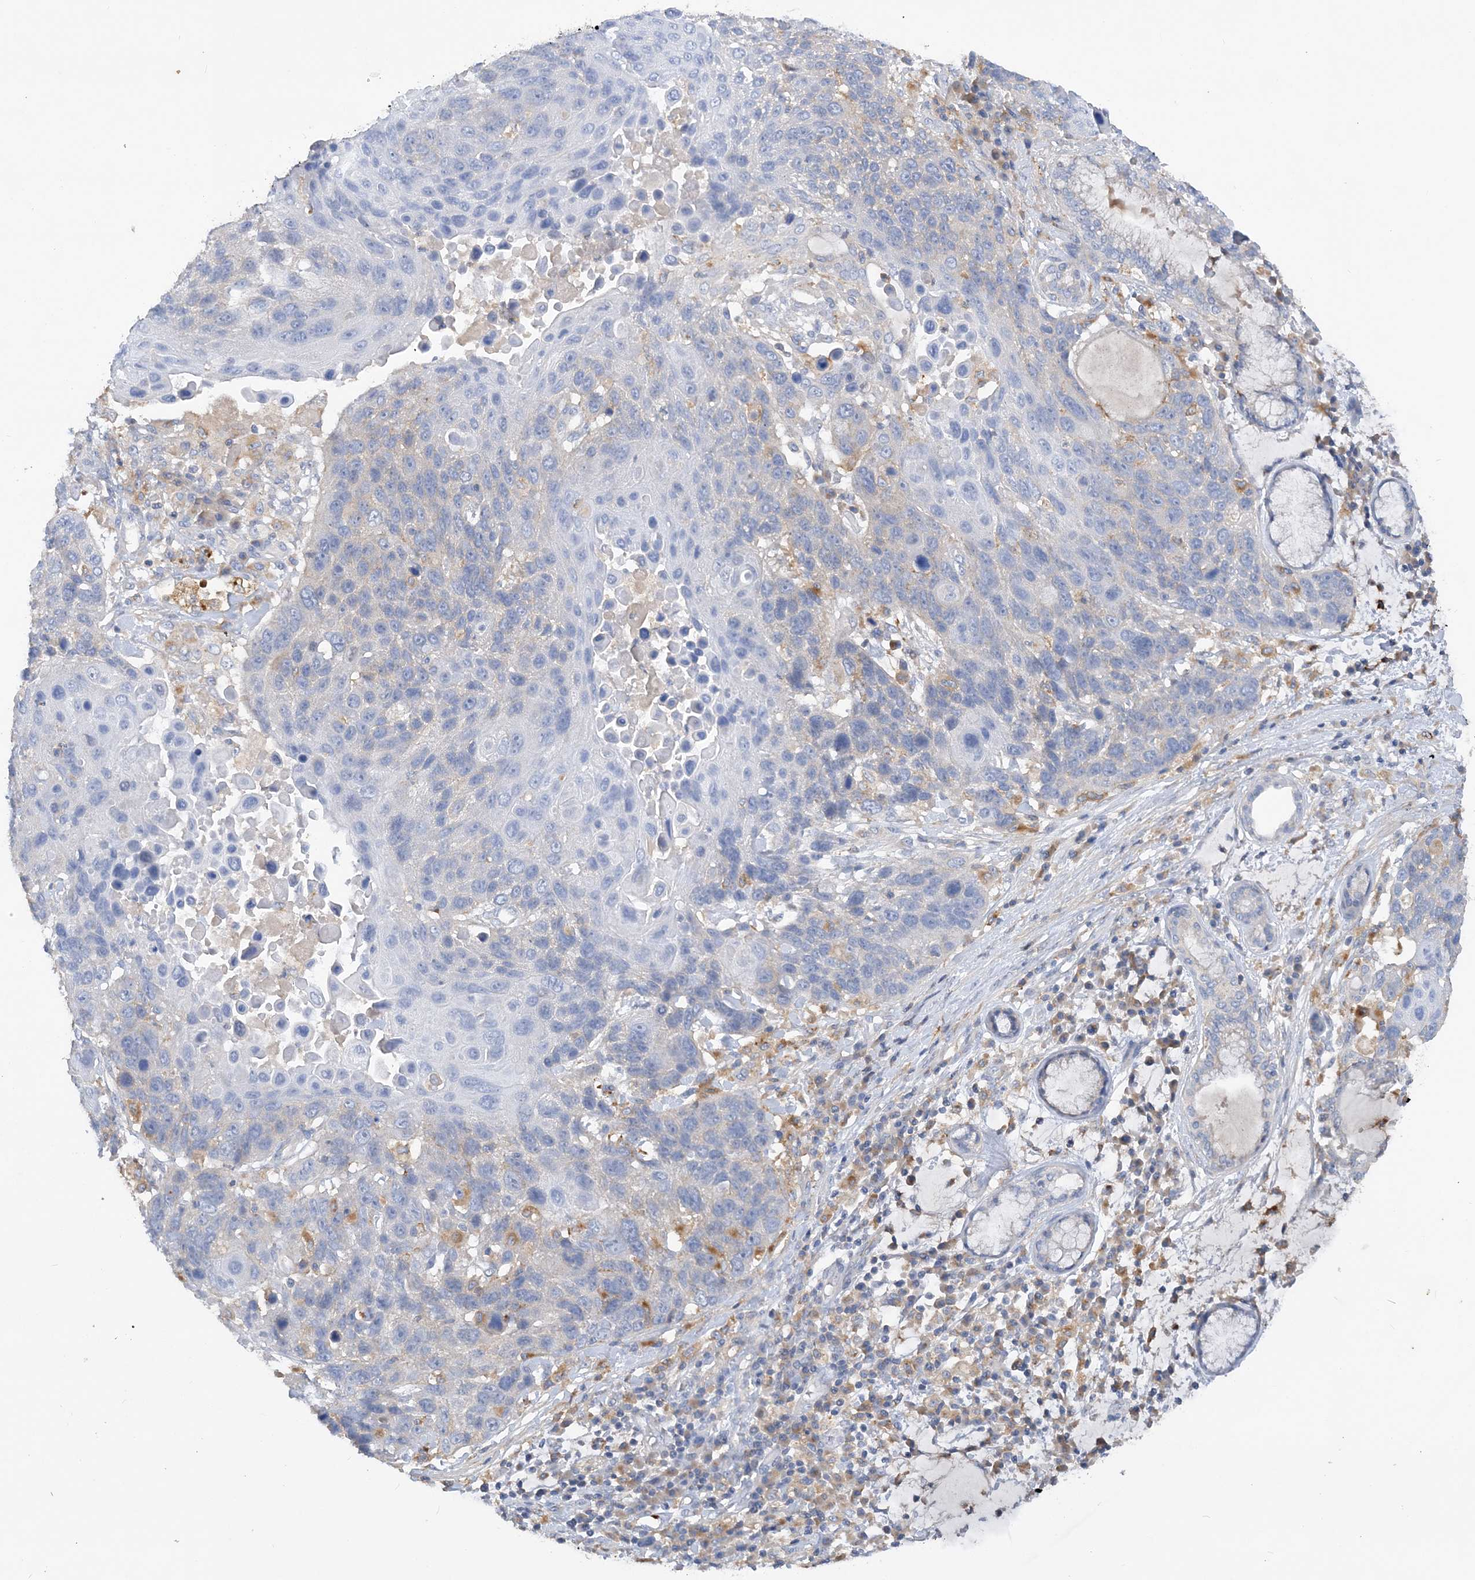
{"staining": {"intensity": "negative", "quantity": "none", "location": "none"}, "tissue": "lung cancer", "cell_type": "Tumor cells", "image_type": "cancer", "snomed": [{"axis": "morphology", "description": "Squamous cell carcinoma, NOS"}, {"axis": "topography", "description": "Lung"}], "caption": "Tumor cells show no significant protein positivity in lung squamous cell carcinoma. (DAB IHC, high magnification).", "gene": "GRINA", "patient": {"sex": "male", "age": 66}}